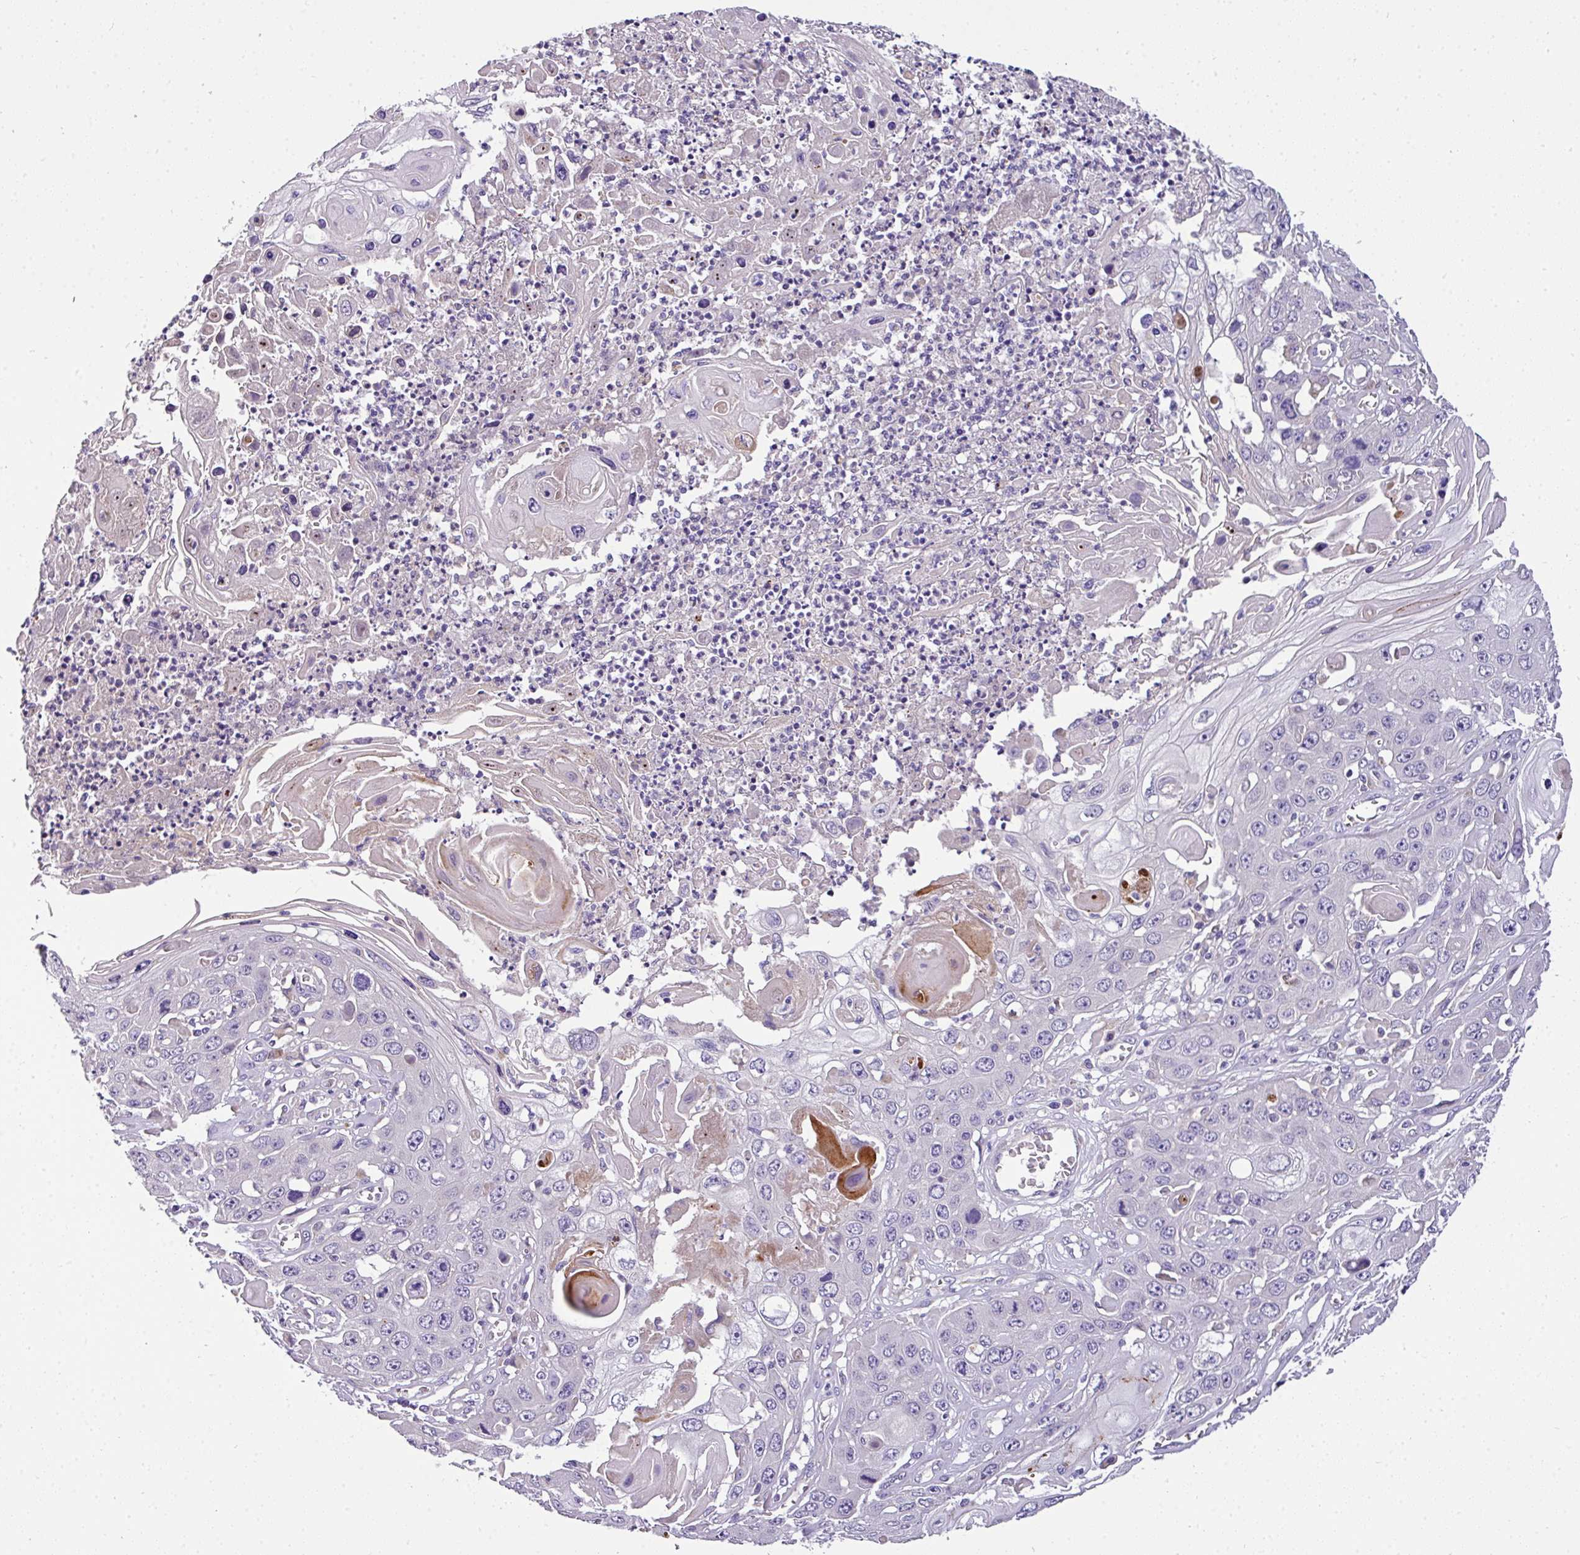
{"staining": {"intensity": "negative", "quantity": "none", "location": "none"}, "tissue": "skin cancer", "cell_type": "Tumor cells", "image_type": "cancer", "snomed": [{"axis": "morphology", "description": "Squamous cell carcinoma, NOS"}, {"axis": "topography", "description": "Skin"}], "caption": "This is a histopathology image of immunohistochemistry (IHC) staining of skin cancer (squamous cell carcinoma), which shows no staining in tumor cells.", "gene": "ANXA2R", "patient": {"sex": "male", "age": 55}}